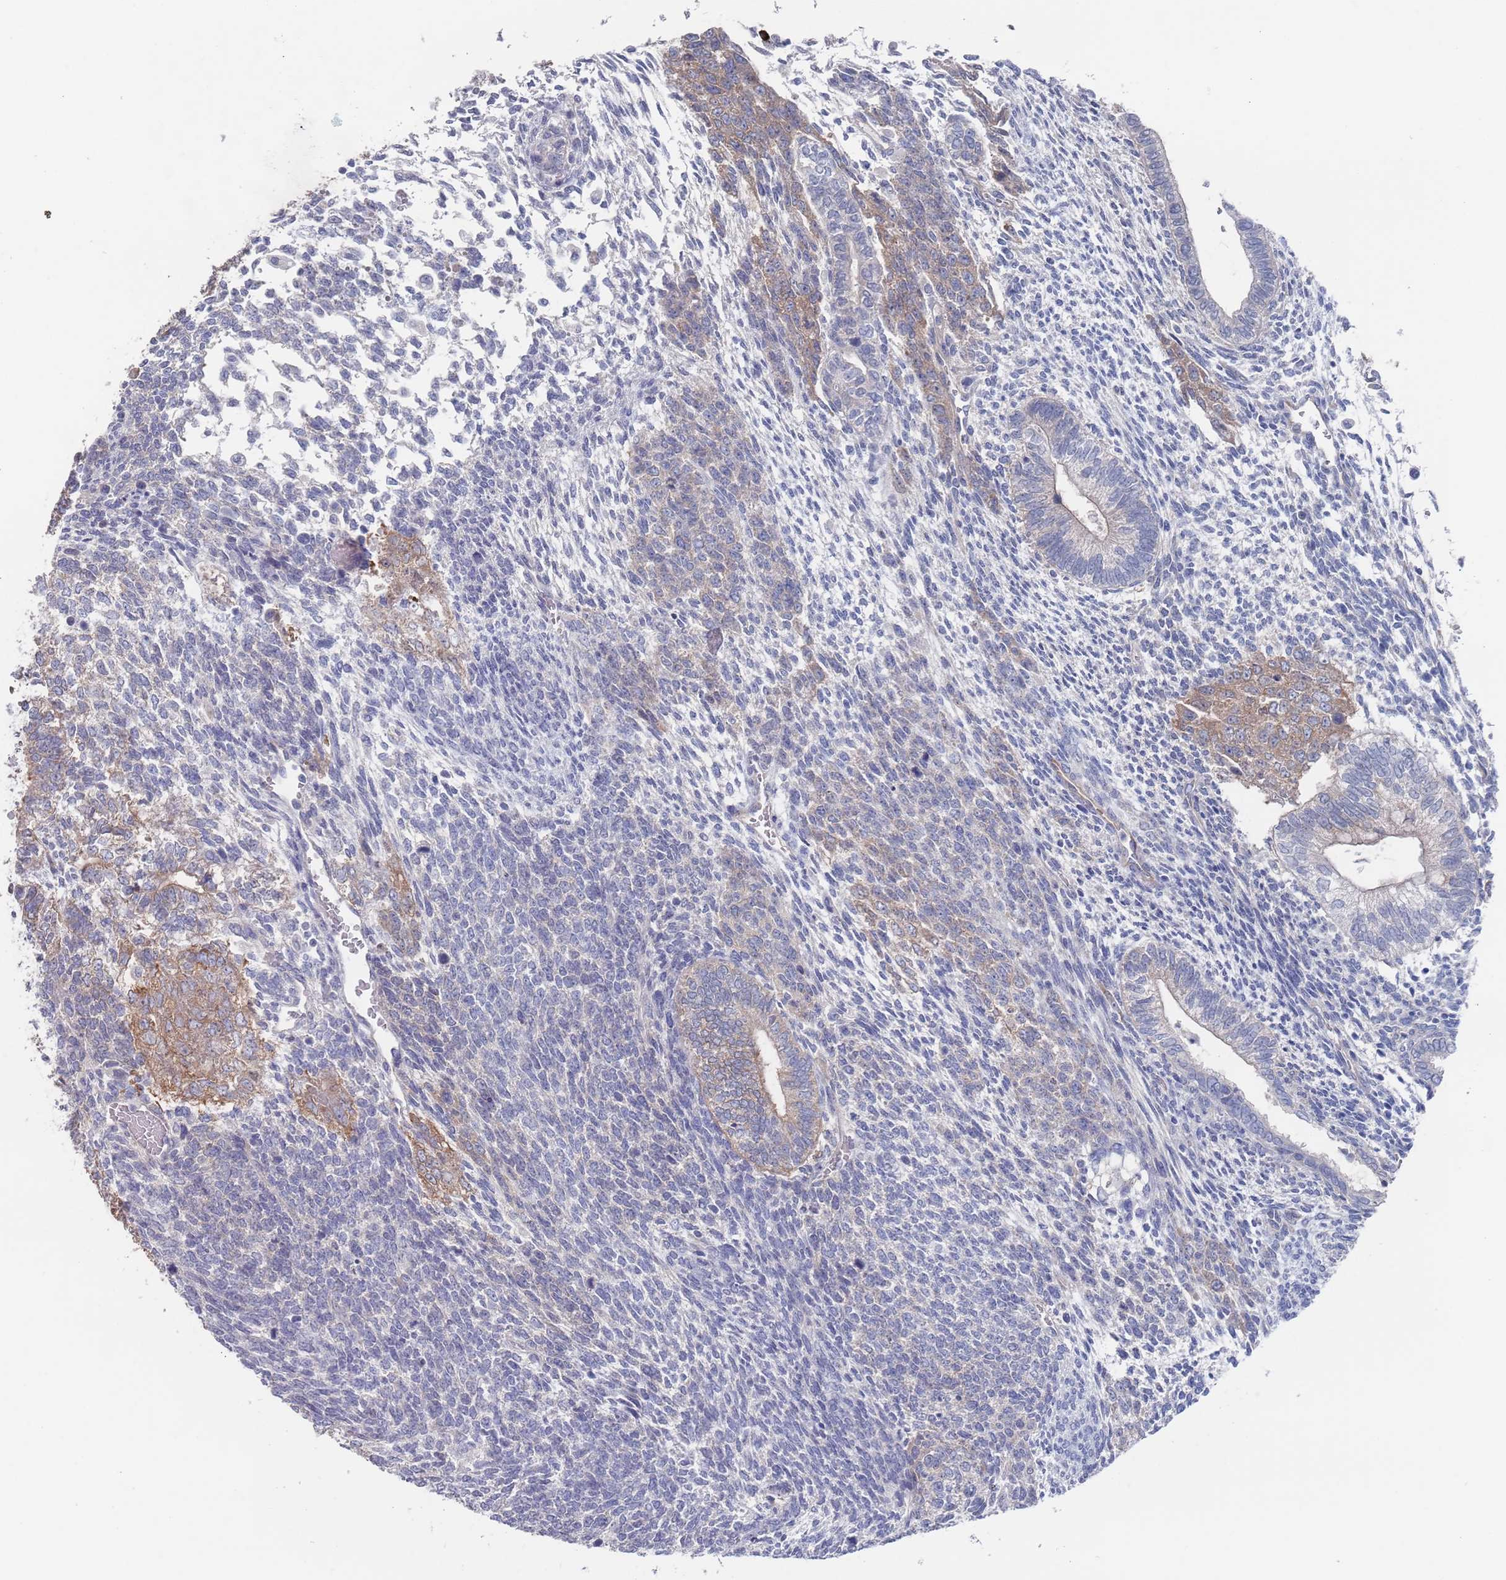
{"staining": {"intensity": "moderate", "quantity": "25%-75%", "location": "cytoplasmic/membranous"}, "tissue": "testis cancer", "cell_type": "Tumor cells", "image_type": "cancer", "snomed": [{"axis": "morphology", "description": "Carcinoma, Embryonal, NOS"}, {"axis": "topography", "description": "Testis"}], "caption": "Moderate cytoplasmic/membranous expression for a protein is present in about 25%-75% of tumor cells of embryonal carcinoma (testis) using immunohistochemistry (IHC).", "gene": "TMCO3", "patient": {"sex": "male", "age": 23}}